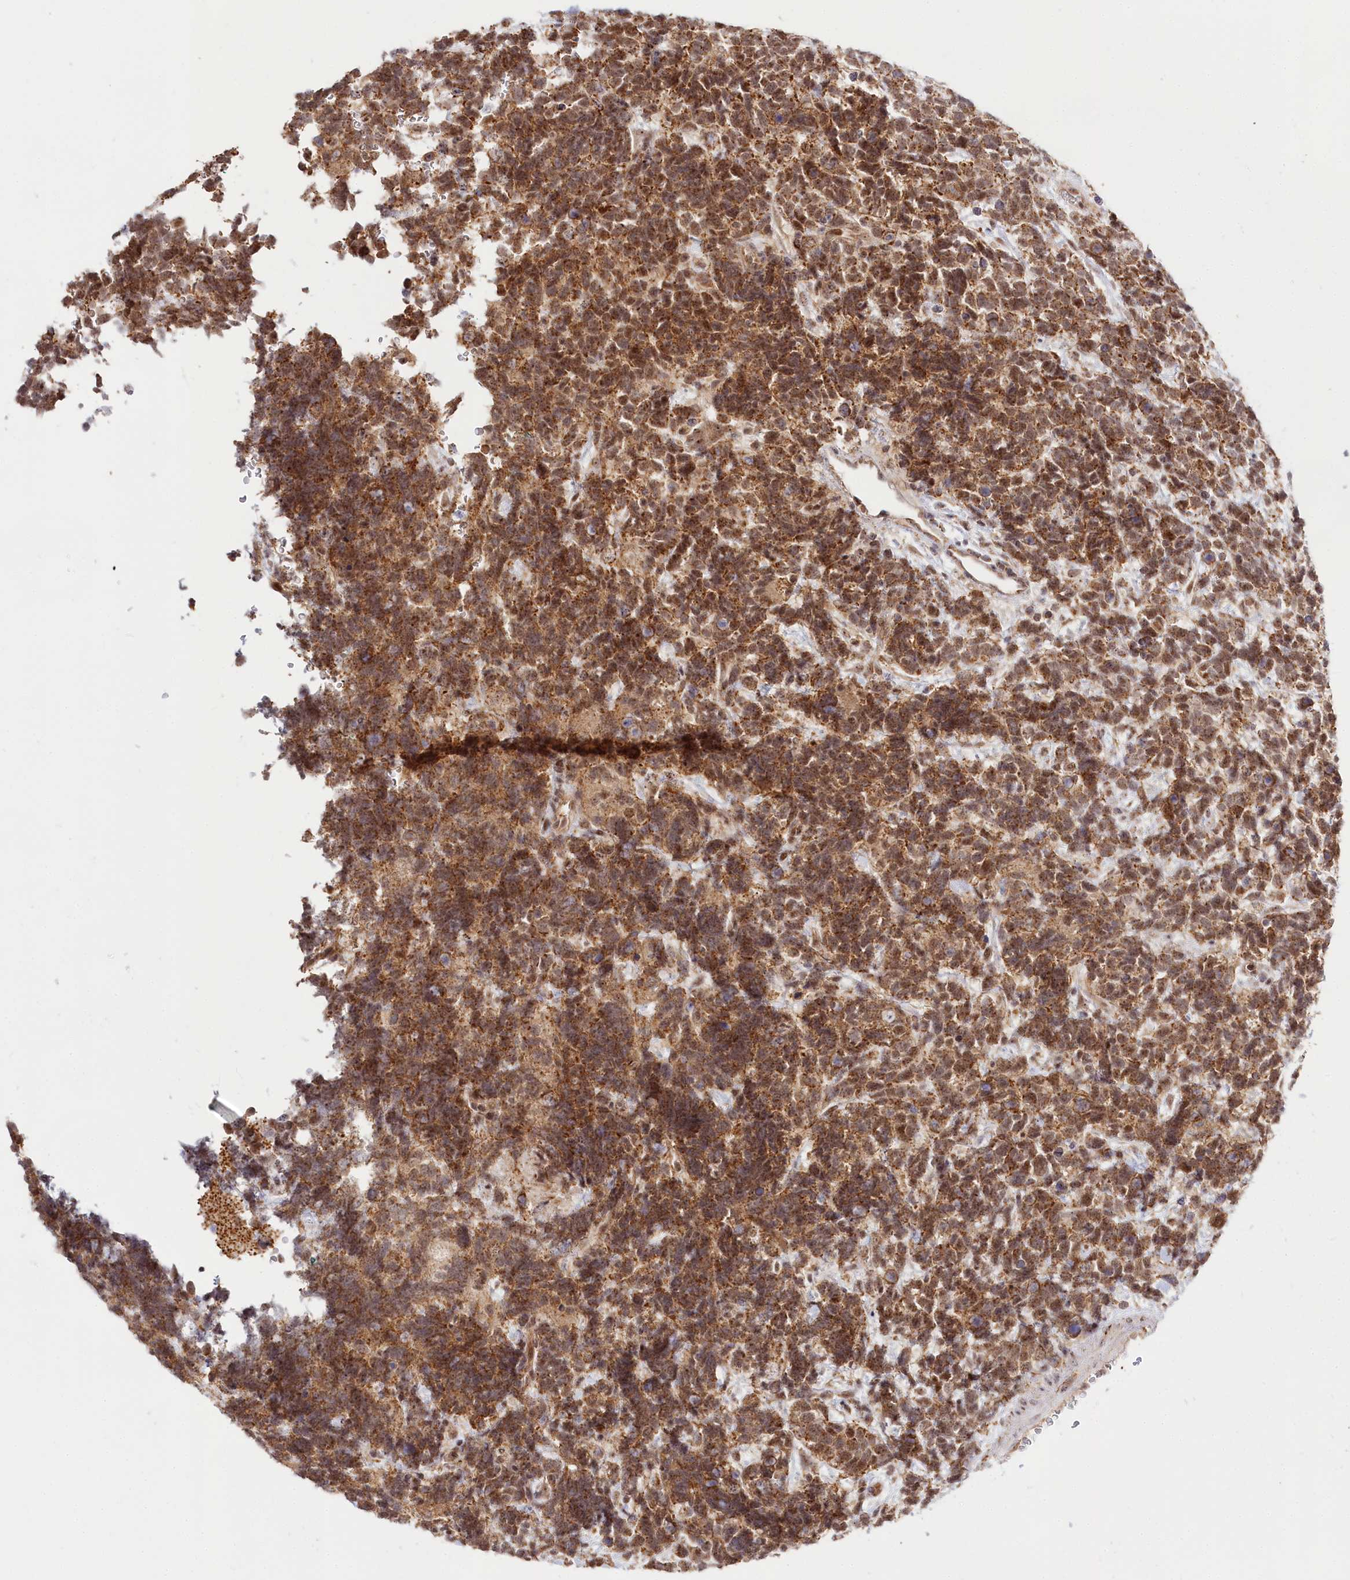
{"staining": {"intensity": "moderate", "quantity": ">75%", "location": "cytoplasmic/membranous,nuclear"}, "tissue": "urothelial cancer", "cell_type": "Tumor cells", "image_type": "cancer", "snomed": [{"axis": "morphology", "description": "Urothelial carcinoma, High grade"}, {"axis": "topography", "description": "Urinary bladder"}], "caption": "The image reveals staining of high-grade urothelial carcinoma, revealing moderate cytoplasmic/membranous and nuclear protein positivity (brown color) within tumor cells. The staining was performed using DAB (3,3'-diaminobenzidine), with brown indicating positive protein expression. Nuclei are stained blue with hematoxylin.", "gene": "RTN4IP1", "patient": {"sex": "female", "age": 82}}